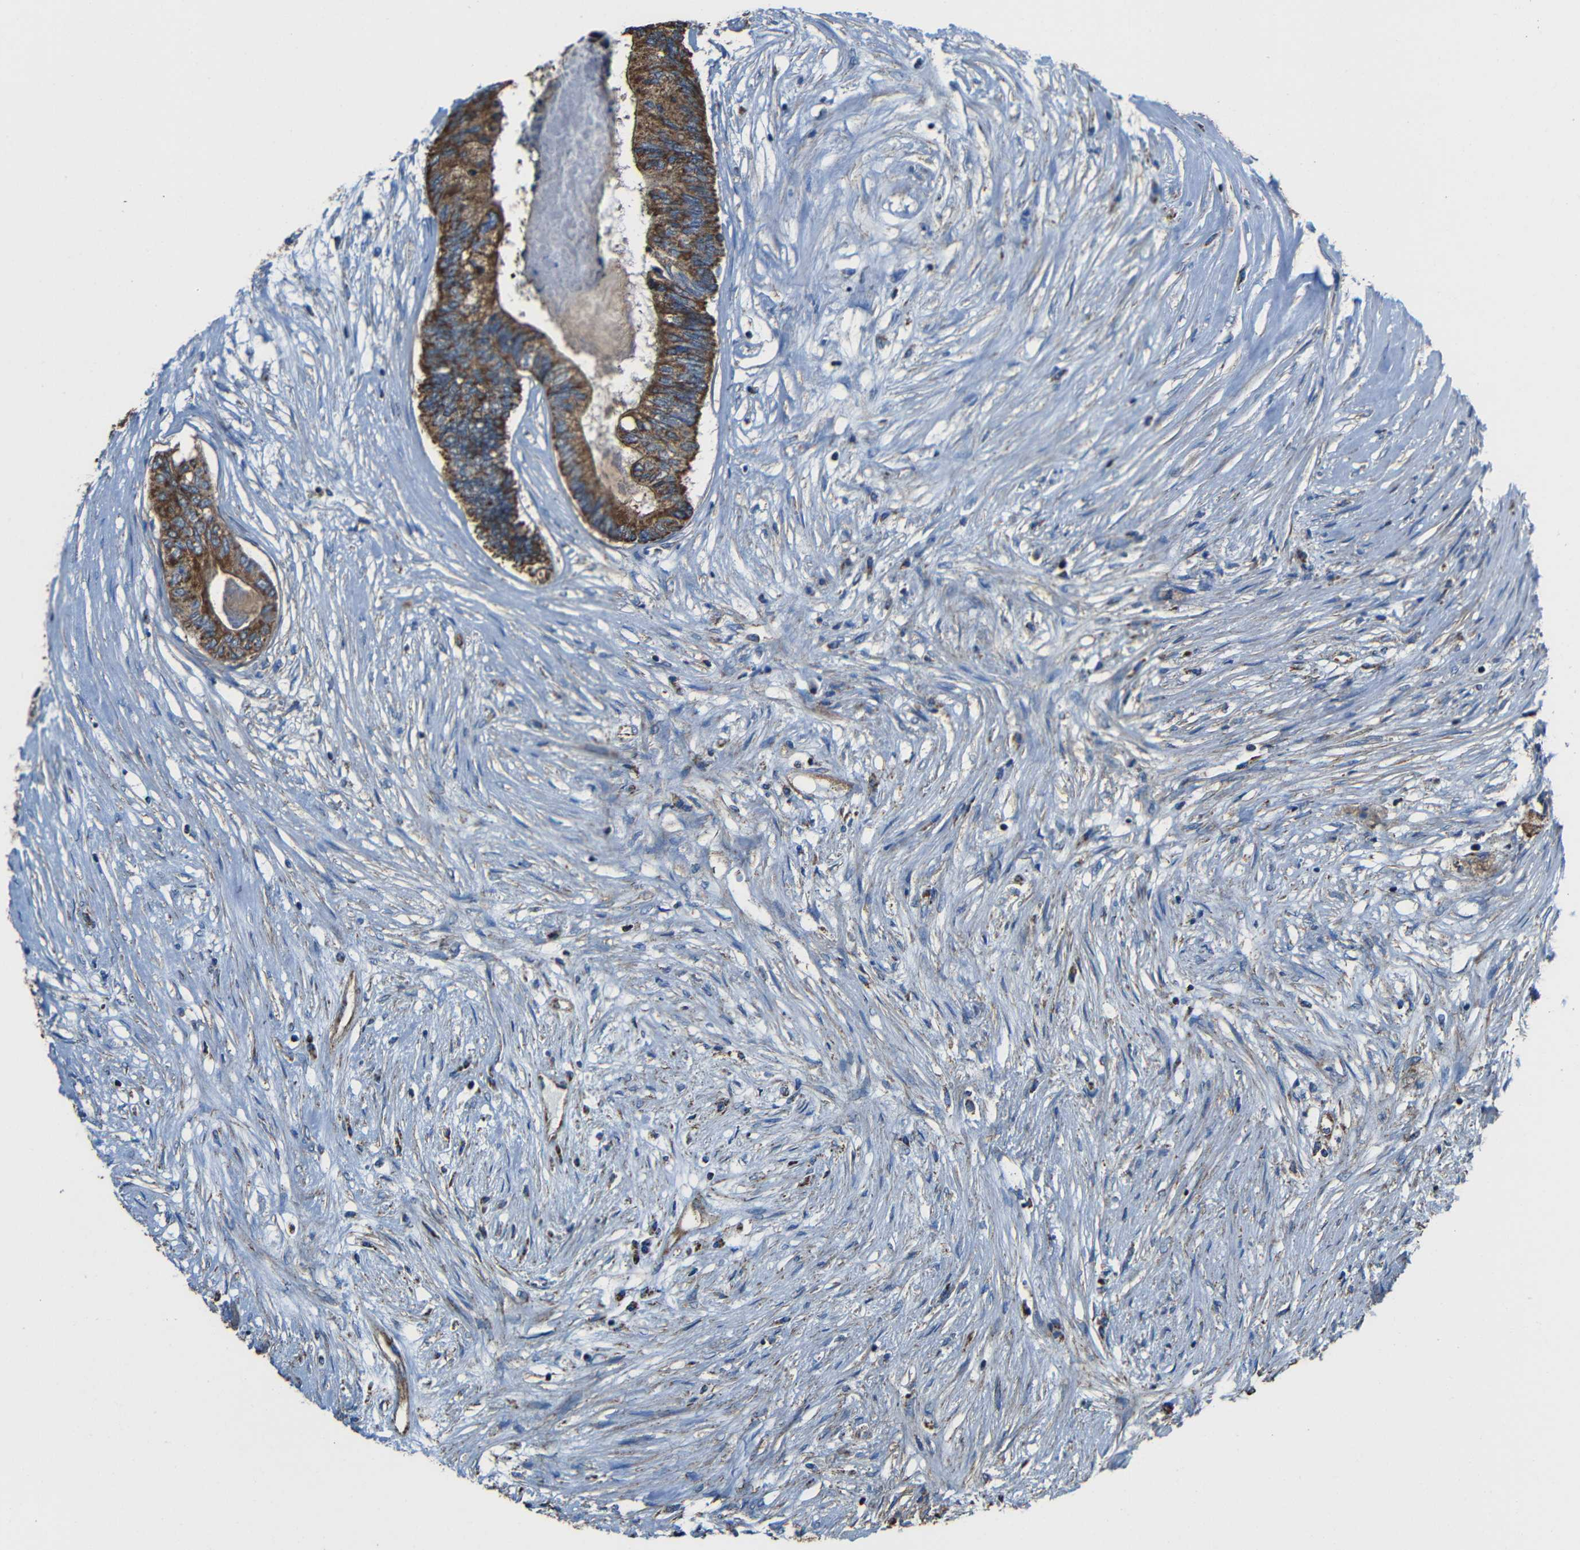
{"staining": {"intensity": "strong", "quantity": ">75%", "location": "cytoplasmic/membranous"}, "tissue": "colorectal cancer", "cell_type": "Tumor cells", "image_type": "cancer", "snomed": [{"axis": "morphology", "description": "Adenocarcinoma, NOS"}, {"axis": "topography", "description": "Rectum"}], "caption": "Protein staining of colorectal adenocarcinoma tissue shows strong cytoplasmic/membranous staining in approximately >75% of tumor cells. The staining is performed using DAB brown chromogen to label protein expression. The nuclei are counter-stained blue using hematoxylin.", "gene": "INTS6L", "patient": {"sex": "male", "age": 63}}